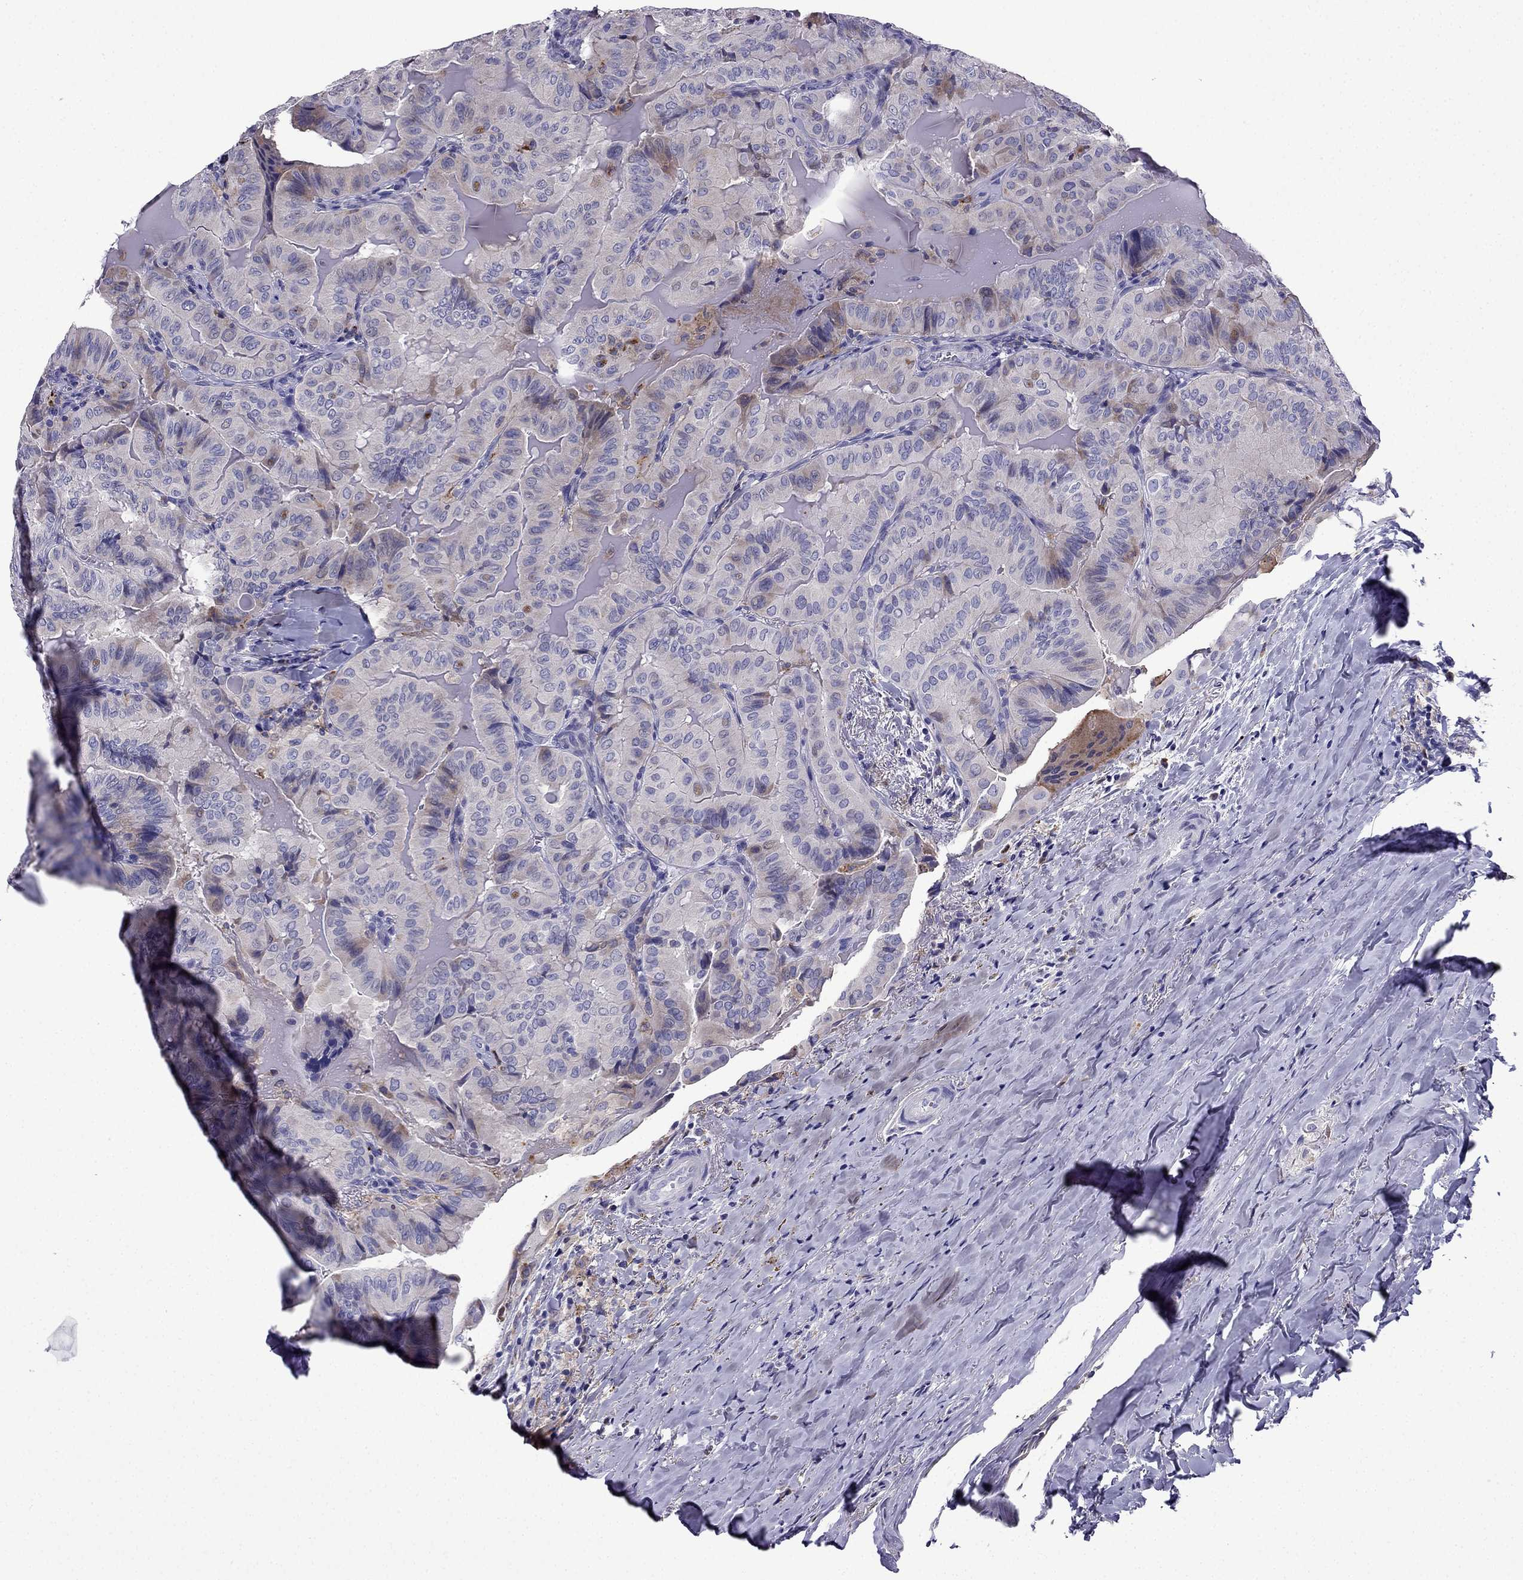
{"staining": {"intensity": "moderate", "quantity": "<25%", "location": "cytoplasmic/membranous"}, "tissue": "thyroid cancer", "cell_type": "Tumor cells", "image_type": "cancer", "snomed": [{"axis": "morphology", "description": "Papillary adenocarcinoma, NOS"}, {"axis": "topography", "description": "Thyroid gland"}], "caption": "Immunohistochemistry histopathology image of neoplastic tissue: papillary adenocarcinoma (thyroid) stained using immunohistochemistry (IHC) shows low levels of moderate protein expression localized specifically in the cytoplasmic/membranous of tumor cells, appearing as a cytoplasmic/membranous brown color.", "gene": "TSSK4", "patient": {"sex": "female", "age": 68}}